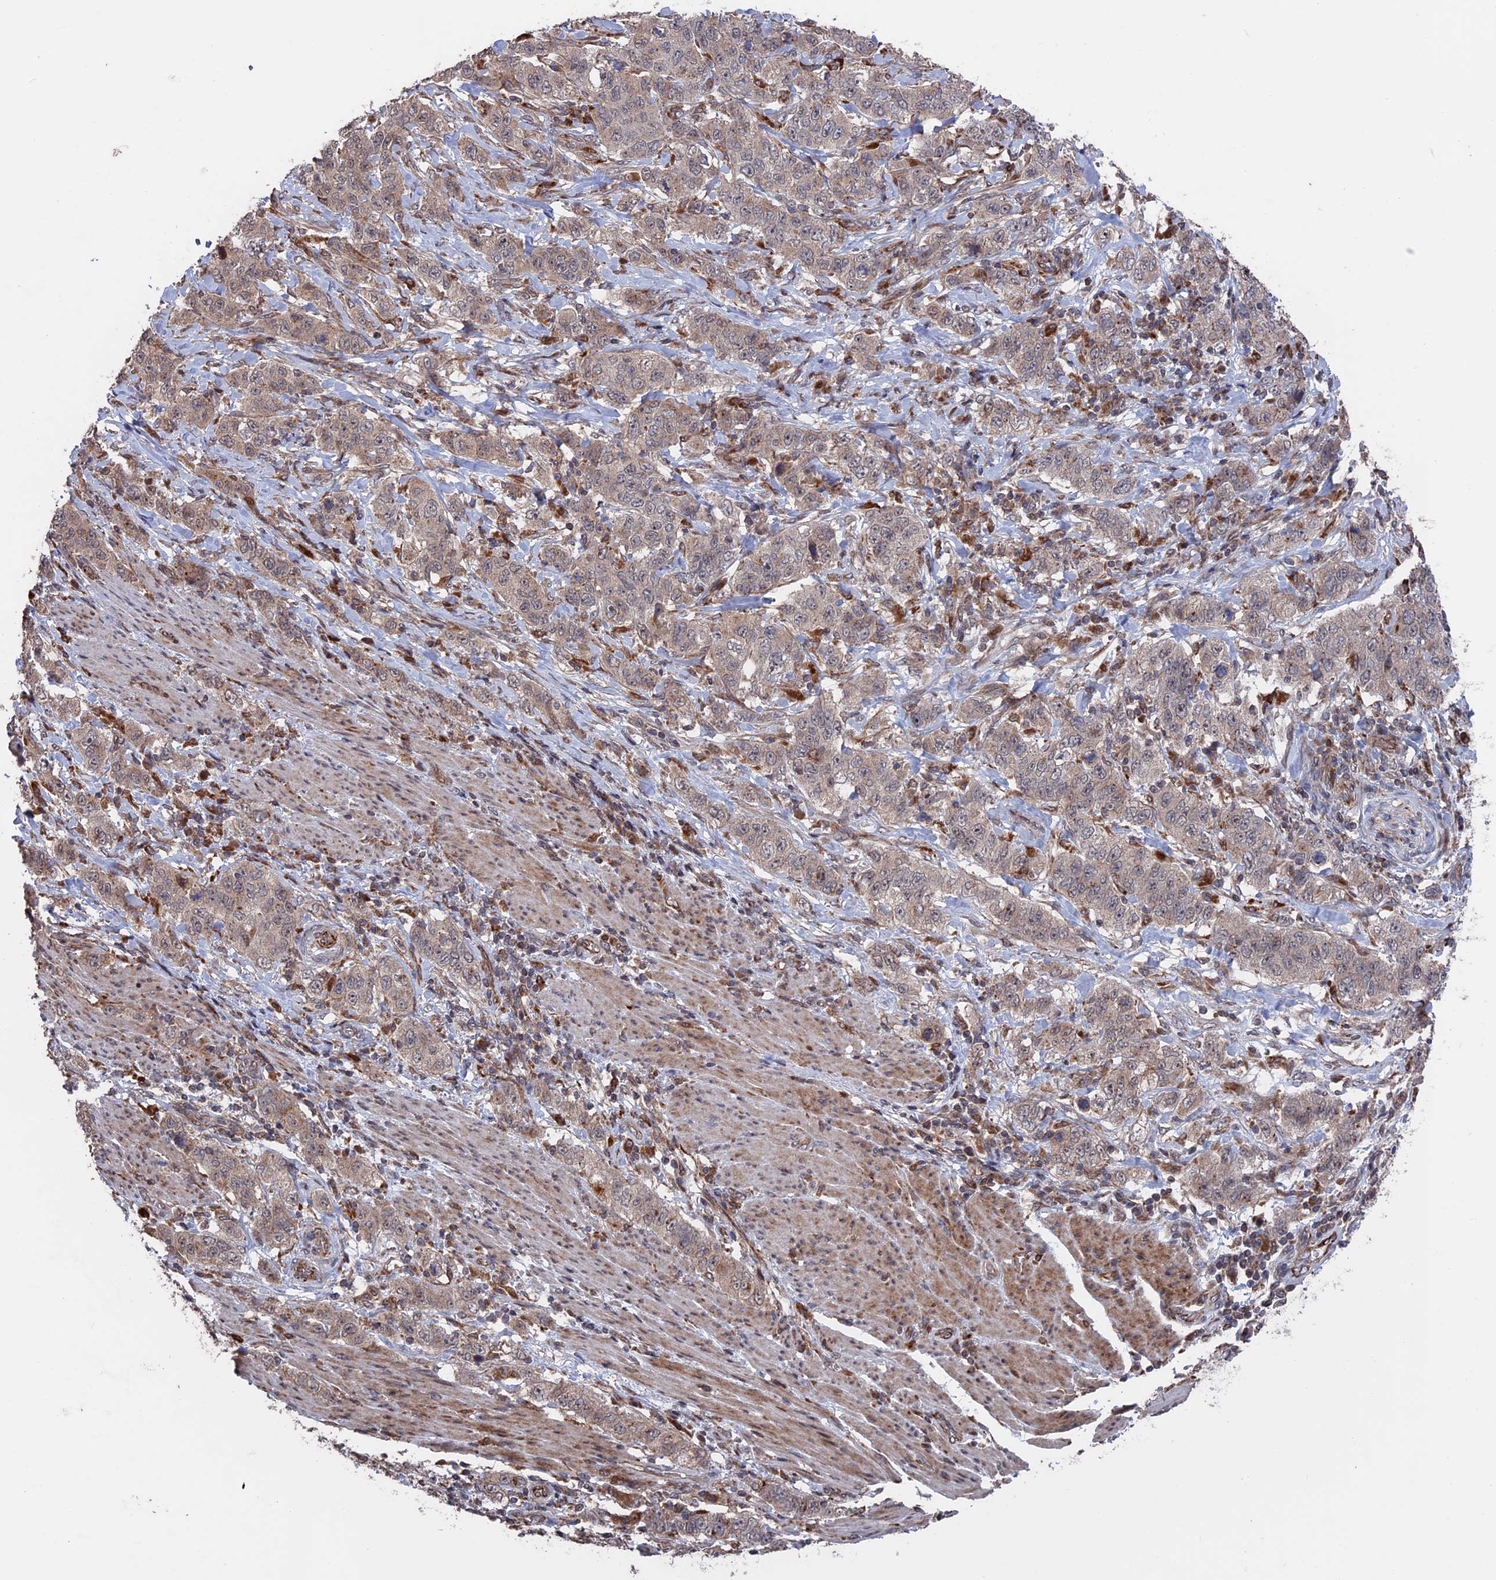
{"staining": {"intensity": "weak", "quantity": "<25%", "location": "cytoplasmic/membranous"}, "tissue": "stomach cancer", "cell_type": "Tumor cells", "image_type": "cancer", "snomed": [{"axis": "morphology", "description": "Adenocarcinoma, NOS"}, {"axis": "topography", "description": "Stomach"}], "caption": "Immunohistochemistry of human stomach cancer (adenocarcinoma) shows no expression in tumor cells.", "gene": "PLA2G15", "patient": {"sex": "male", "age": 48}}